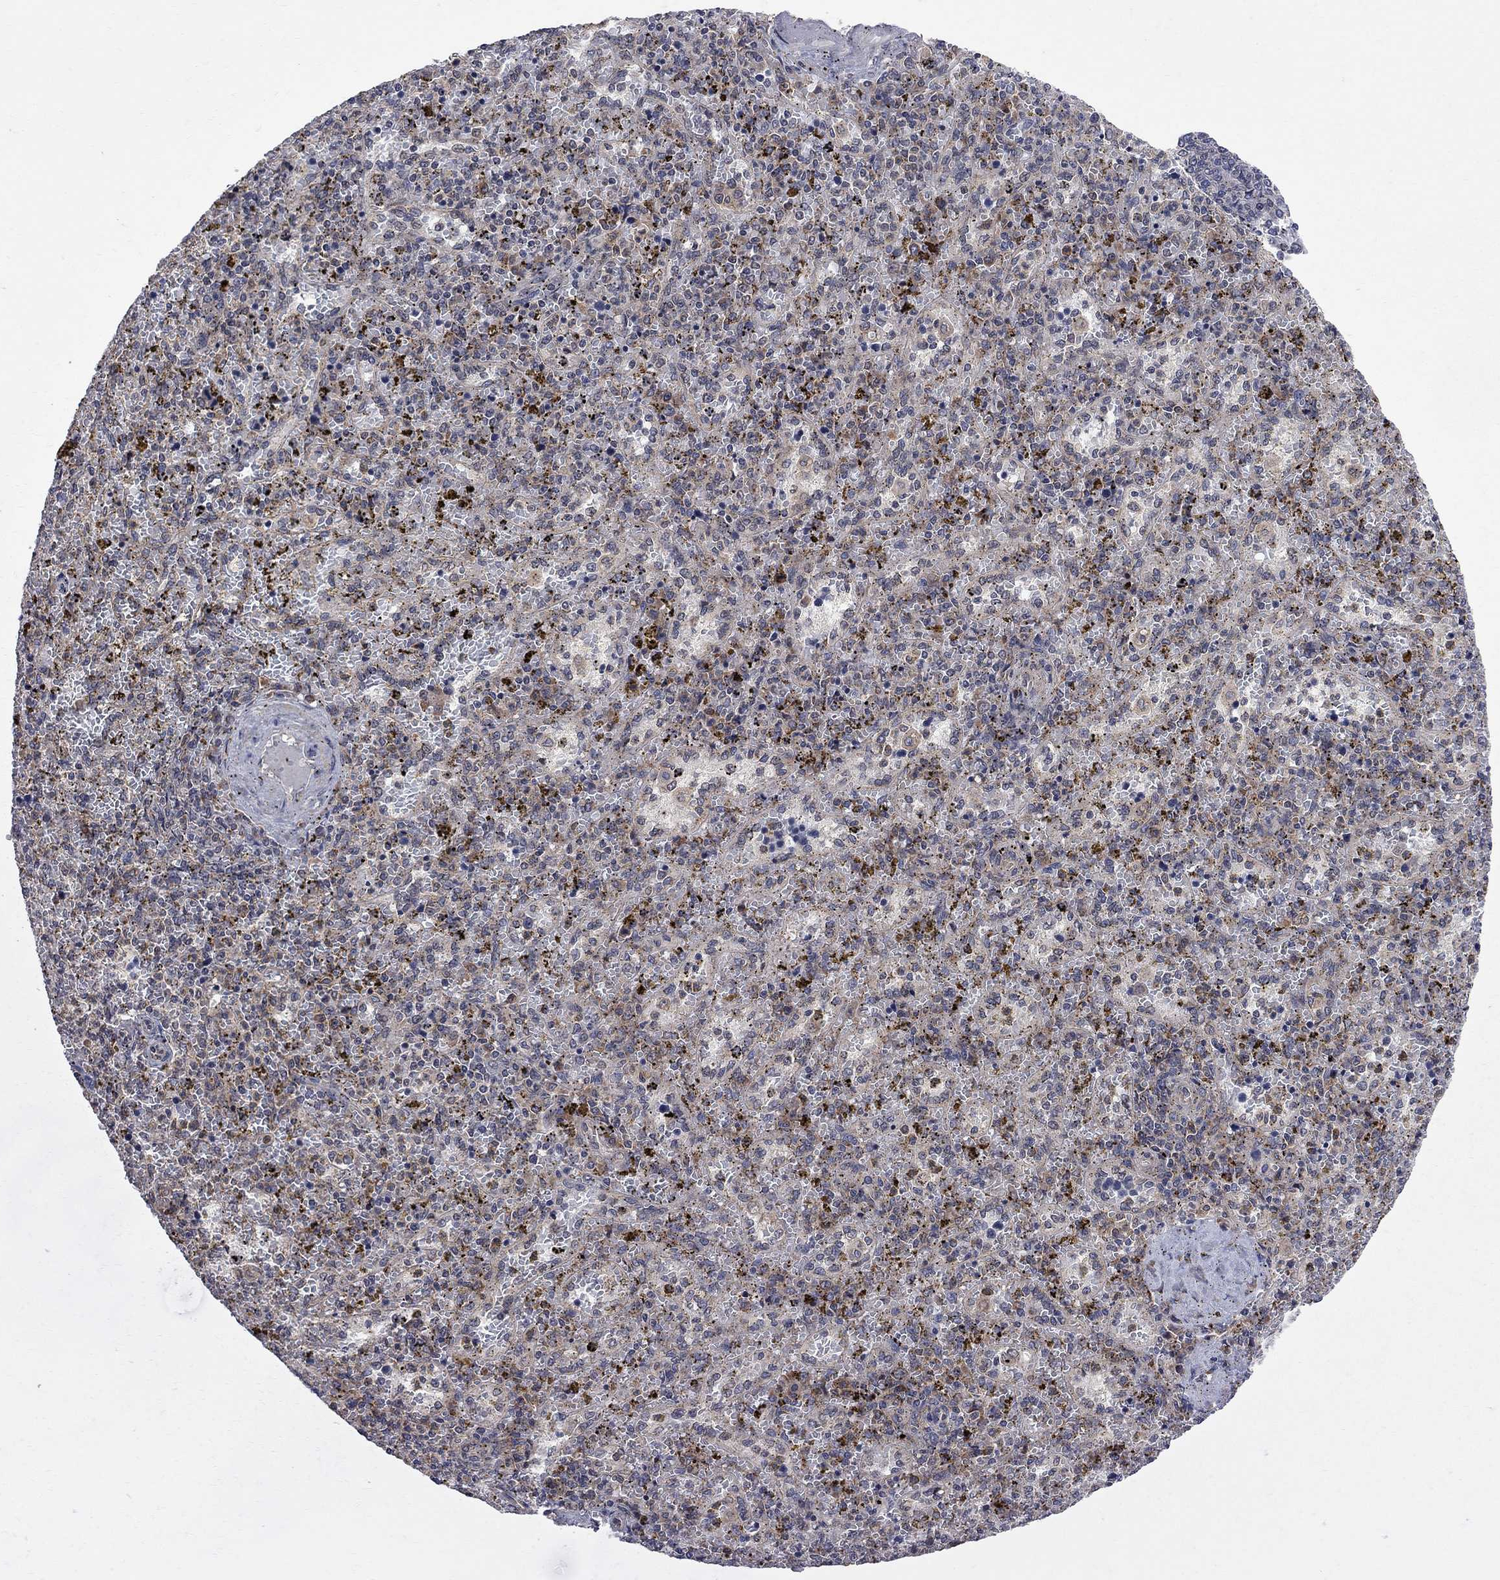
{"staining": {"intensity": "negative", "quantity": "none", "location": "none"}, "tissue": "spleen", "cell_type": "Cells in red pulp", "image_type": "normal", "snomed": [{"axis": "morphology", "description": "Normal tissue, NOS"}, {"axis": "topography", "description": "Spleen"}], "caption": "Protein analysis of normal spleen shows no significant positivity in cells in red pulp. (Stains: DAB (3,3'-diaminobenzidine) IHC with hematoxylin counter stain, Microscopy: brightfield microscopy at high magnification).", "gene": "CNOT11", "patient": {"sex": "female", "age": 50}}